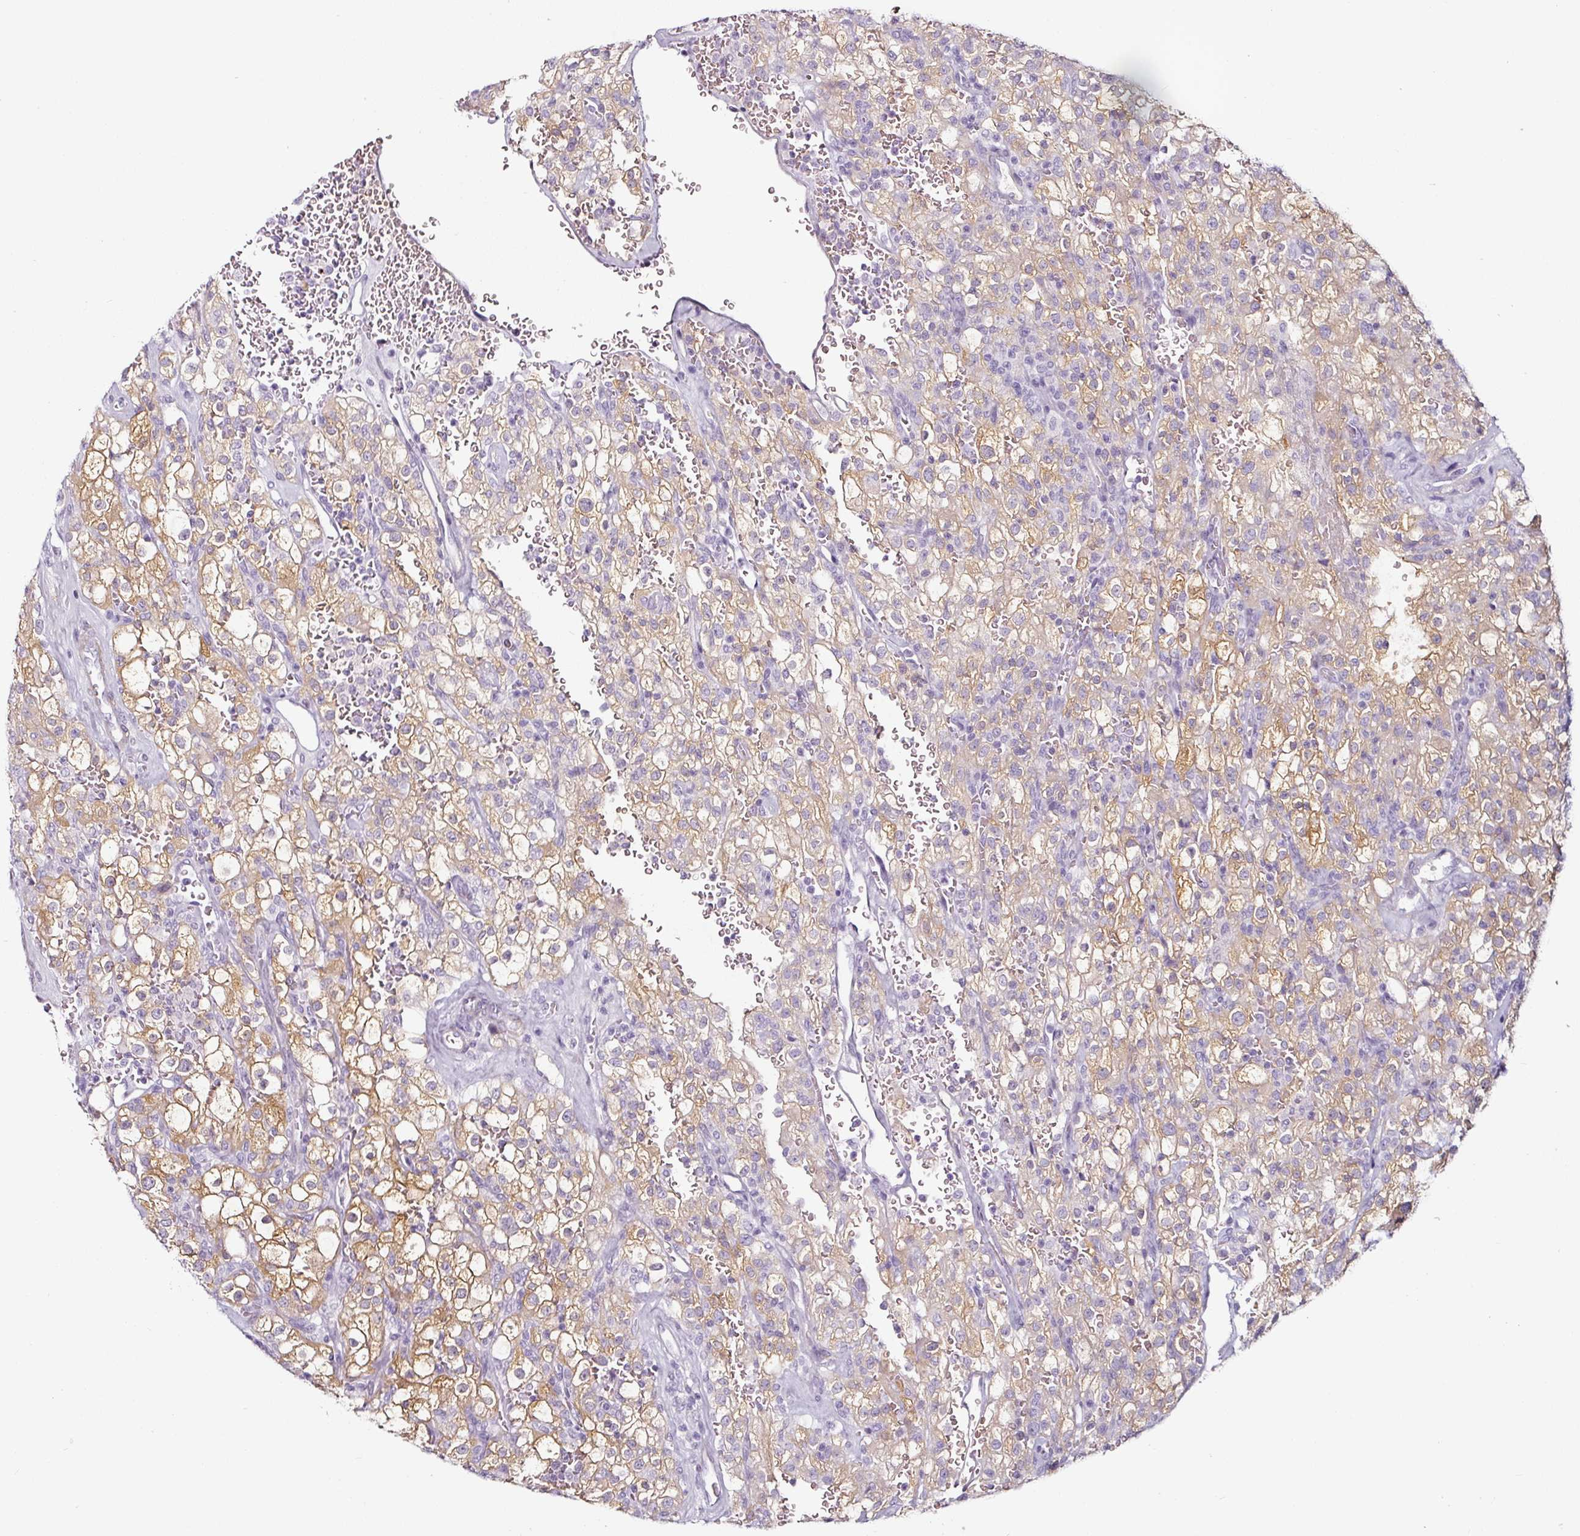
{"staining": {"intensity": "moderate", "quantity": "25%-75%", "location": "cytoplasmic/membranous"}, "tissue": "renal cancer", "cell_type": "Tumor cells", "image_type": "cancer", "snomed": [{"axis": "morphology", "description": "Adenocarcinoma, NOS"}, {"axis": "topography", "description": "Kidney"}], "caption": "Protein staining displays moderate cytoplasmic/membranous positivity in about 25%-75% of tumor cells in adenocarcinoma (renal).", "gene": "CAP2", "patient": {"sex": "female", "age": 74}}